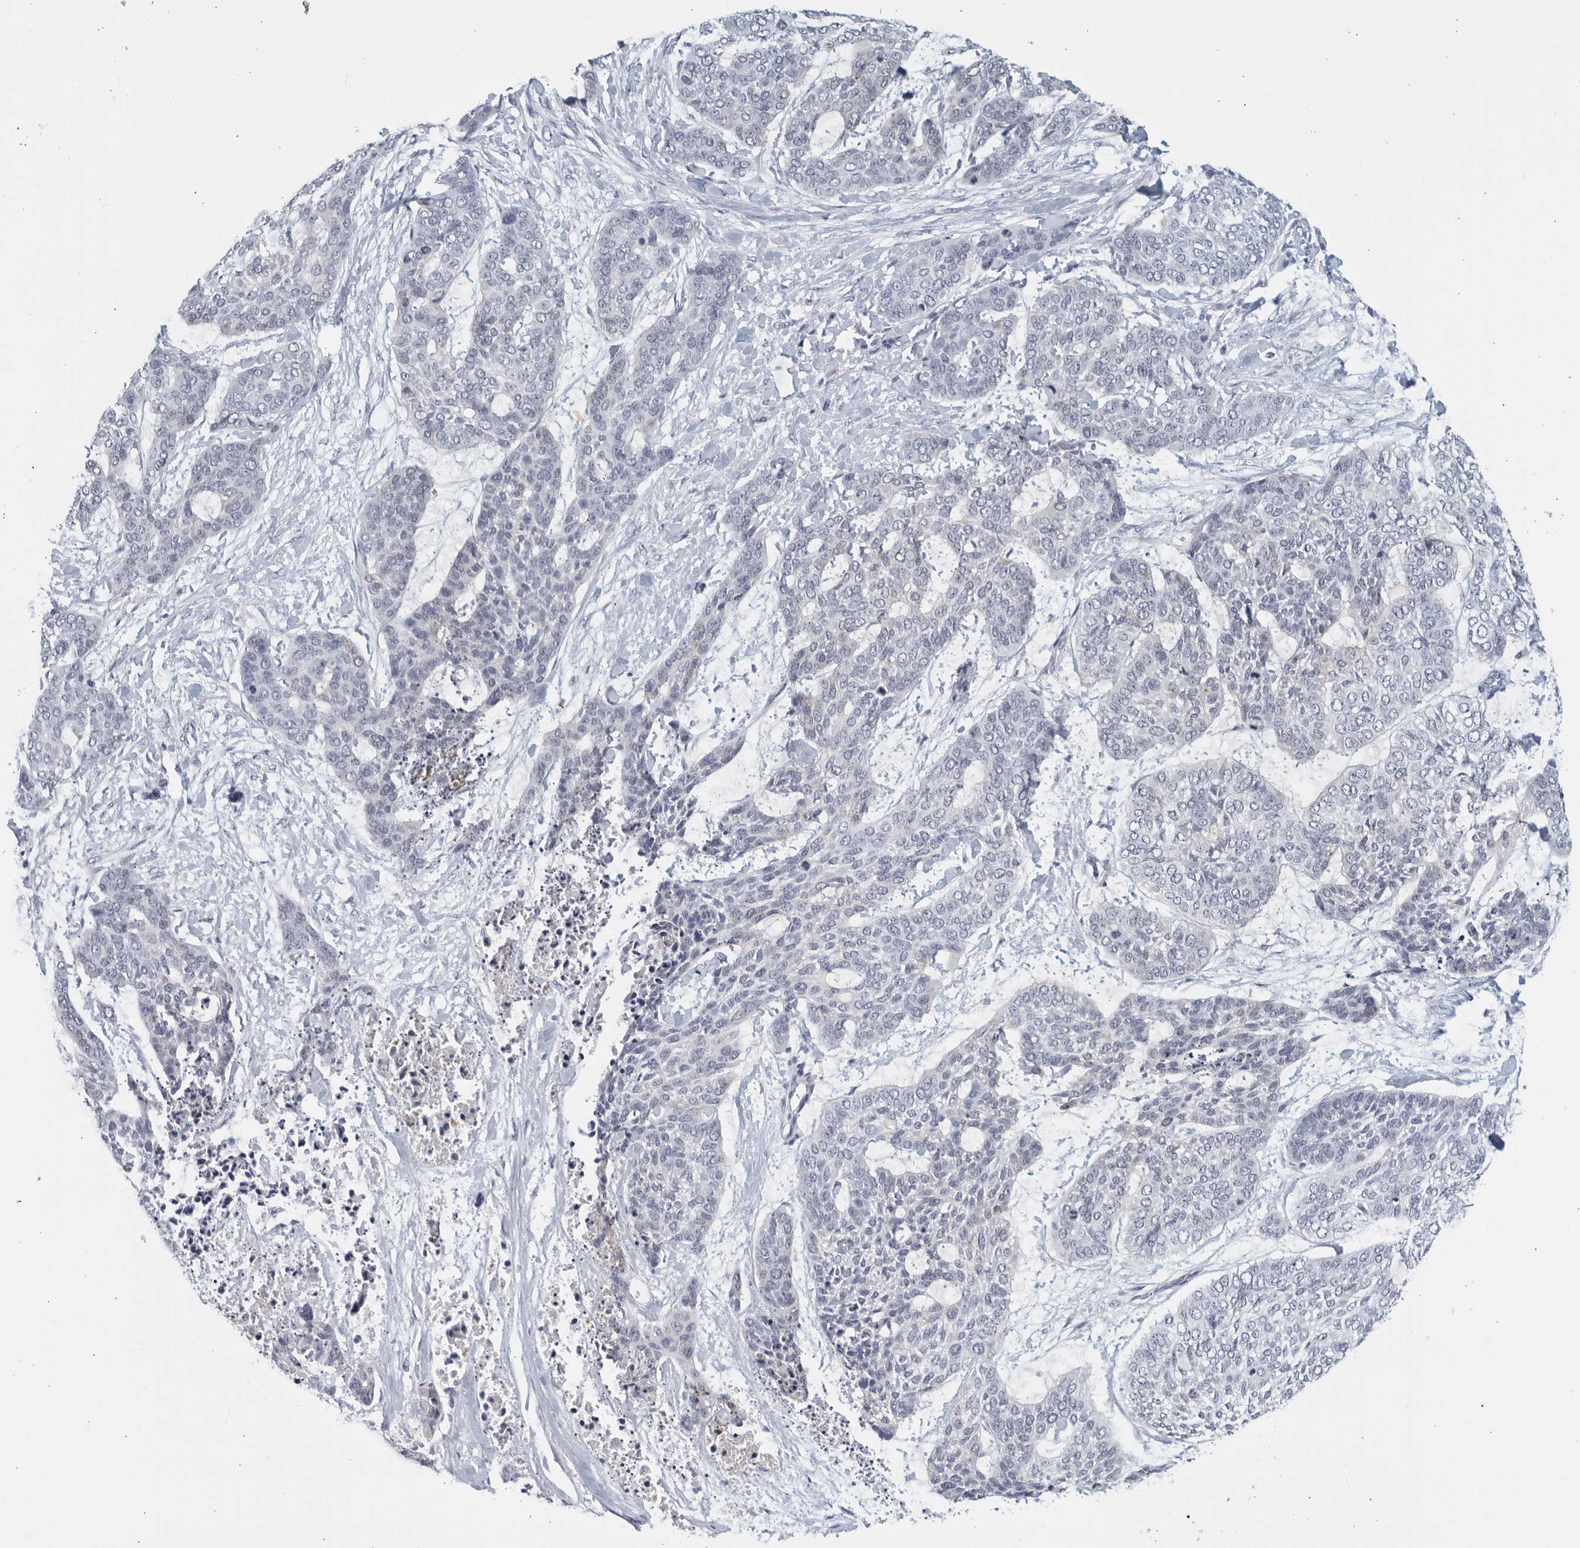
{"staining": {"intensity": "negative", "quantity": "none", "location": "none"}, "tissue": "skin cancer", "cell_type": "Tumor cells", "image_type": "cancer", "snomed": [{"axis": "morphology", "description": "Basal cell carcinoma"}, {"axis": "topography", "description": "Skin"}], "caption": "Tumor cells are negative for protein expression in human basal cell carcinoma (skin).", "gene": "MATN1", "patient": {"sex": "female", "age": 64}}